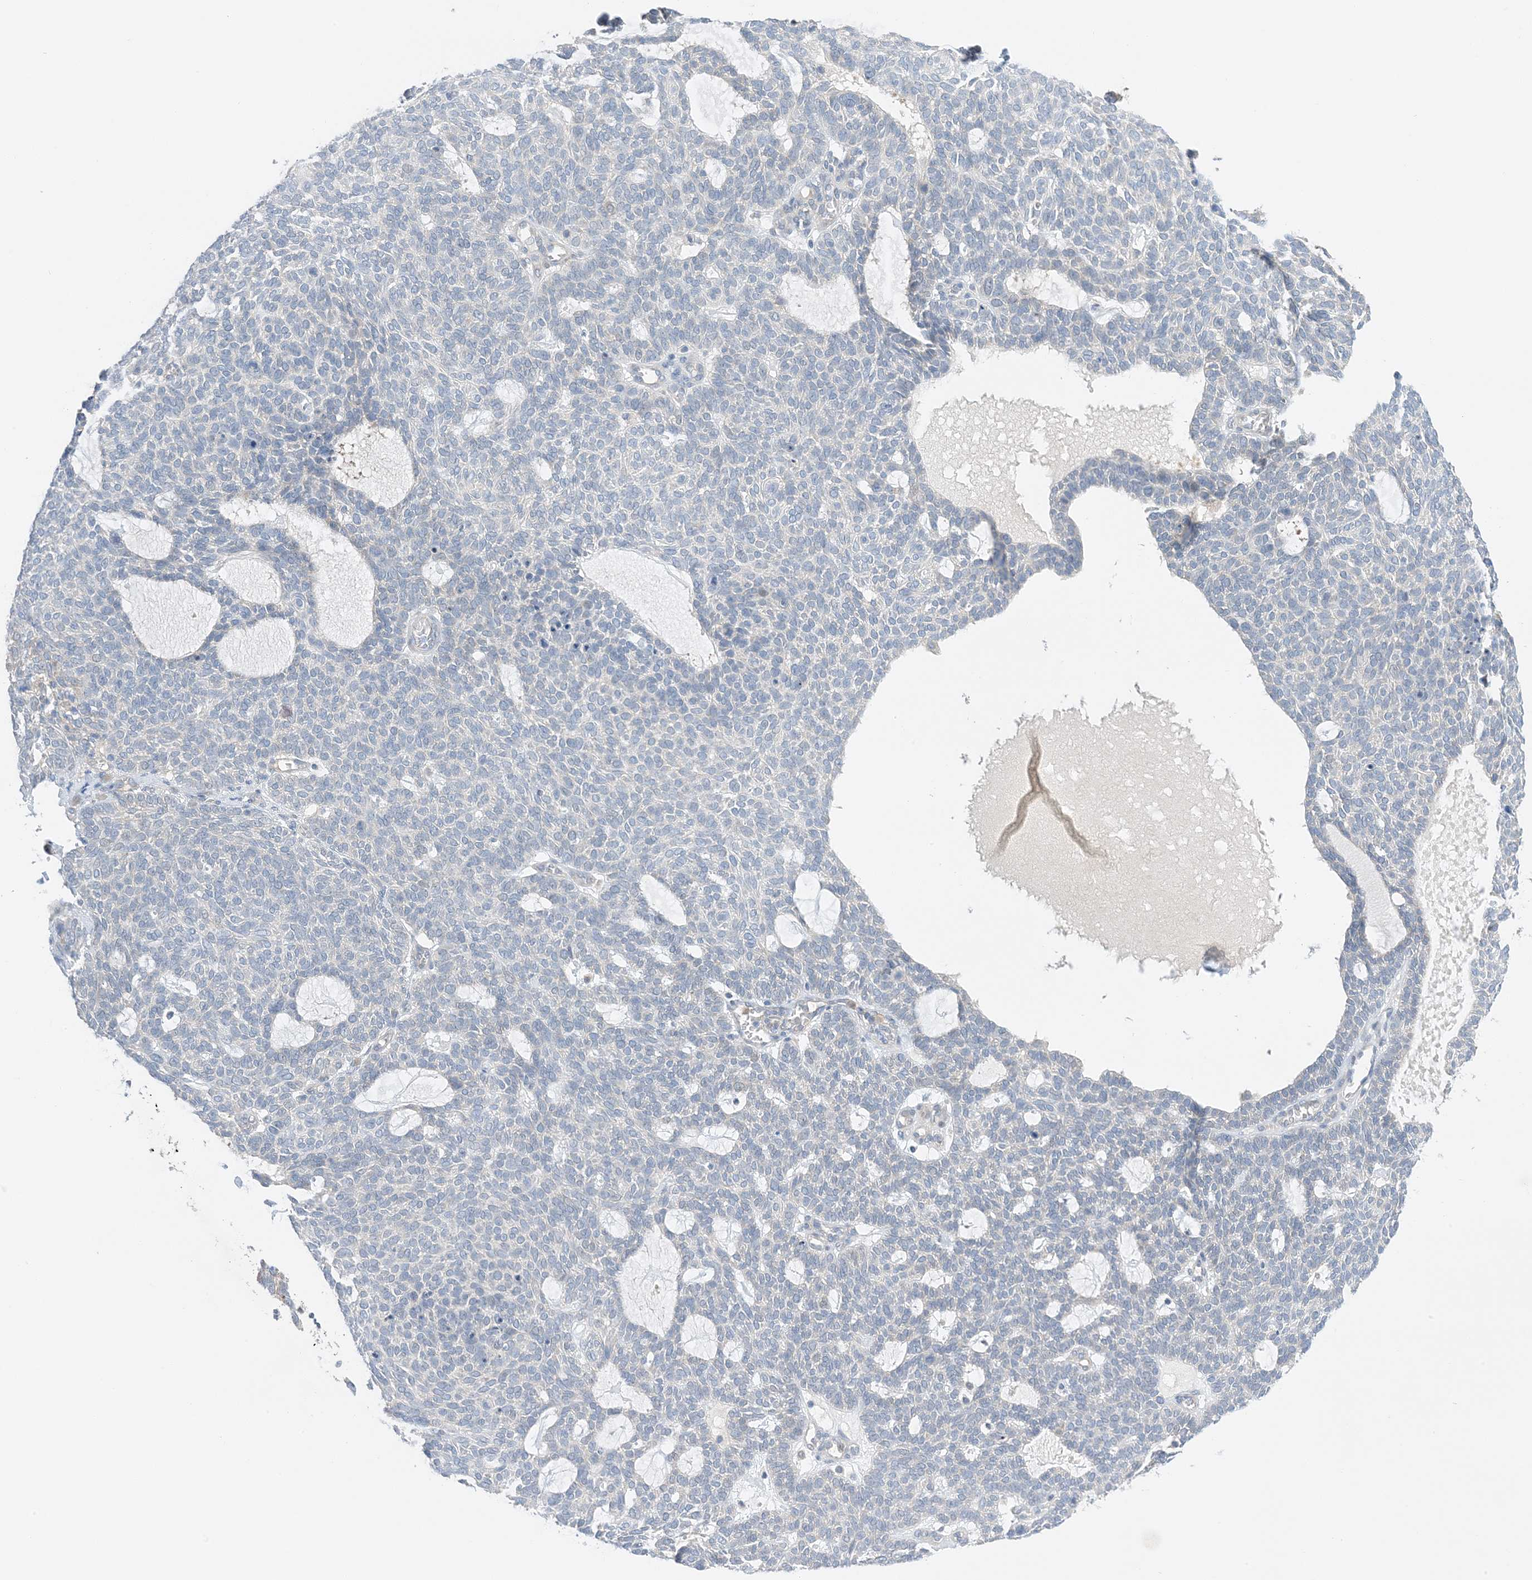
{"staining": {"intensity": "negative", "quantity": "none", "location": "none"}, "tissue": "skin cancer", "cell_type": "Tumor cells", "image_type": "cancer", "snomed": [{"axis": "morphology", "description": "Squamous cell carcinoma, NOS"}, {"axis": "topography", "description": "Skin"}], "caption": "This is an immunohistochemistry image of human skin squamous cell carcinoma. There is no positivity in tumor cells.", "gene": "KIFBP", "patient": {"sex": "female", "age": 90}}